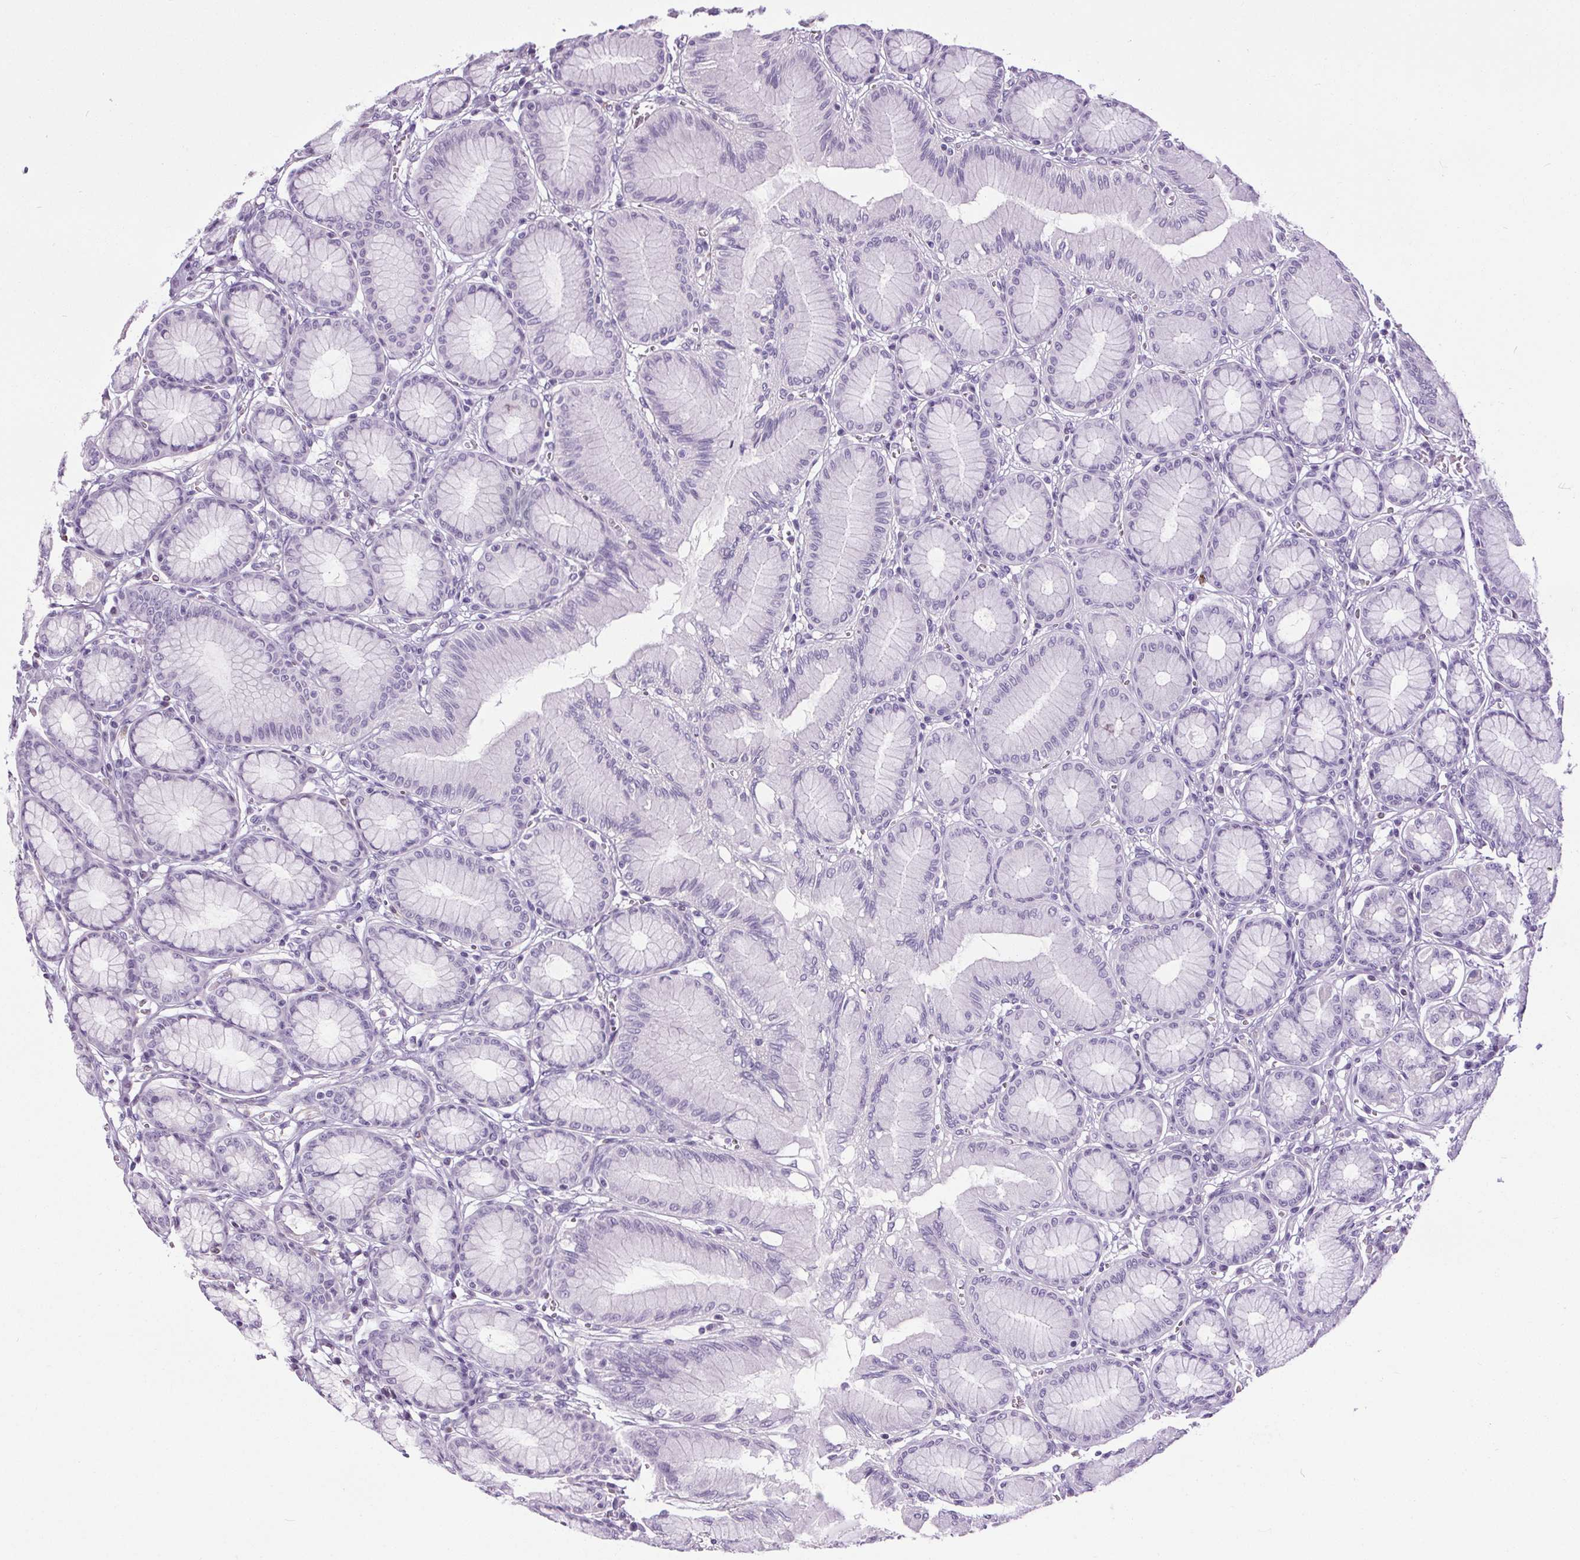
{"staining": {"intensity": "negative", "quantity": "none", "location": "none"}, "tissue": "stomach", "cell_type": "Glandular cells", "image_type": "normal", "snomed": [{"axis": "morphology", "description": "Normal tissue, NOS"}, {"axis": "topography", "description": "Stomach"}, {"axis": "topography", "description": "Stomach, lower"}], "caption": "The IHC histopathology image has no significant positivity in glandular cells of stomach.", "gene": "TMEM240", "patient": {"sex": "male", "age": 76}}